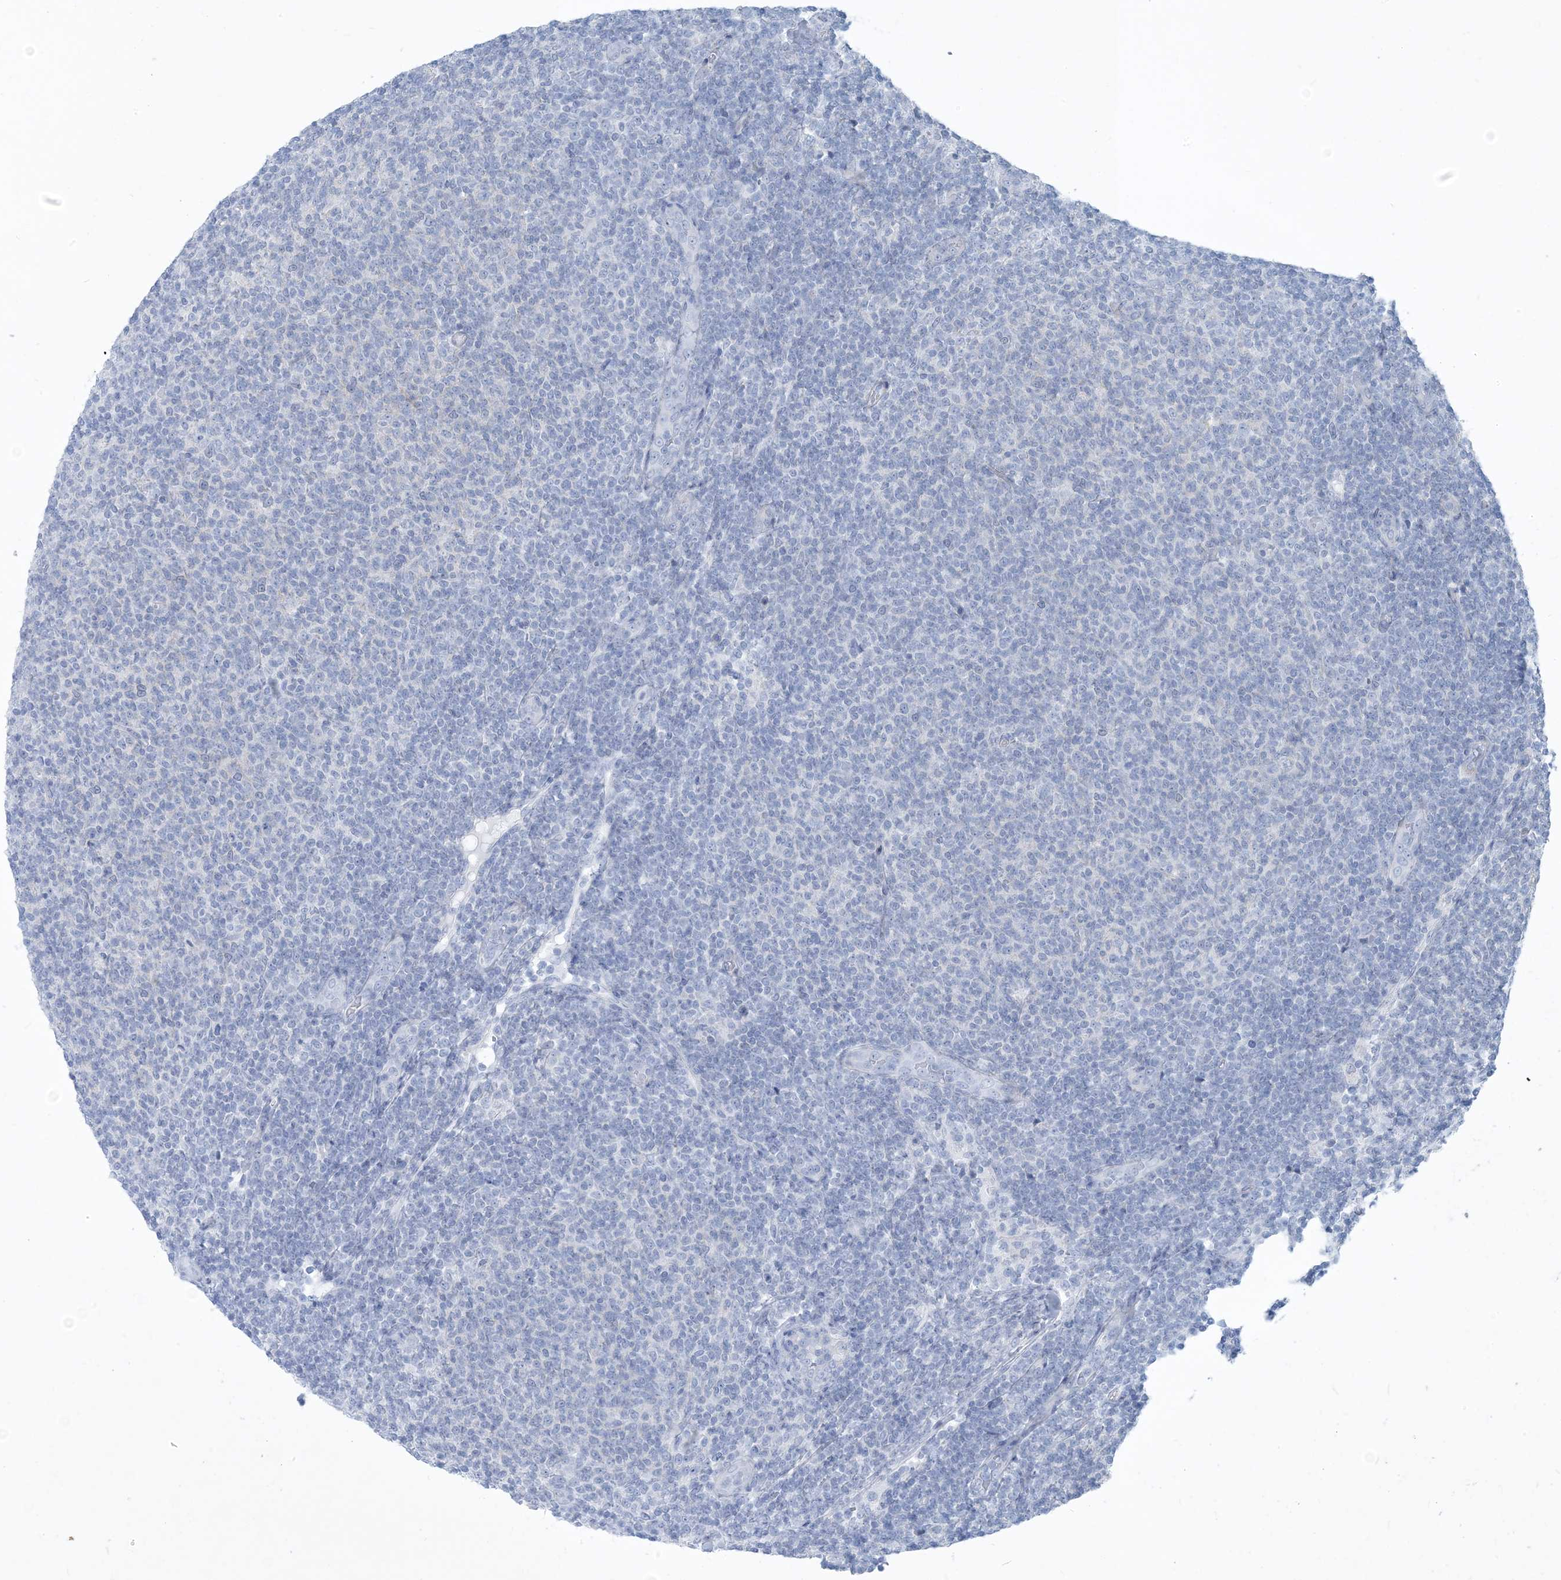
{"staining": {"intensity": "negative", "quantity": "none", "location": "none"}, "tissue": "lymphoma", "cell_type": "Tumor cells", "image_type": "cancer", "snomed": [{"axis": "morphology", "description": "Malignant lymphoma, non-Hodgkin's type, Low grade"}, {"axis": "topography", "description": "Lymph node"}], "caption": "Tumor cells show no significant protein staining in low-grade malignant lymphoma, non-Hodgkin's type.", "gene": "MOXD1", "patient": {"sex": "male", "age": 66}}